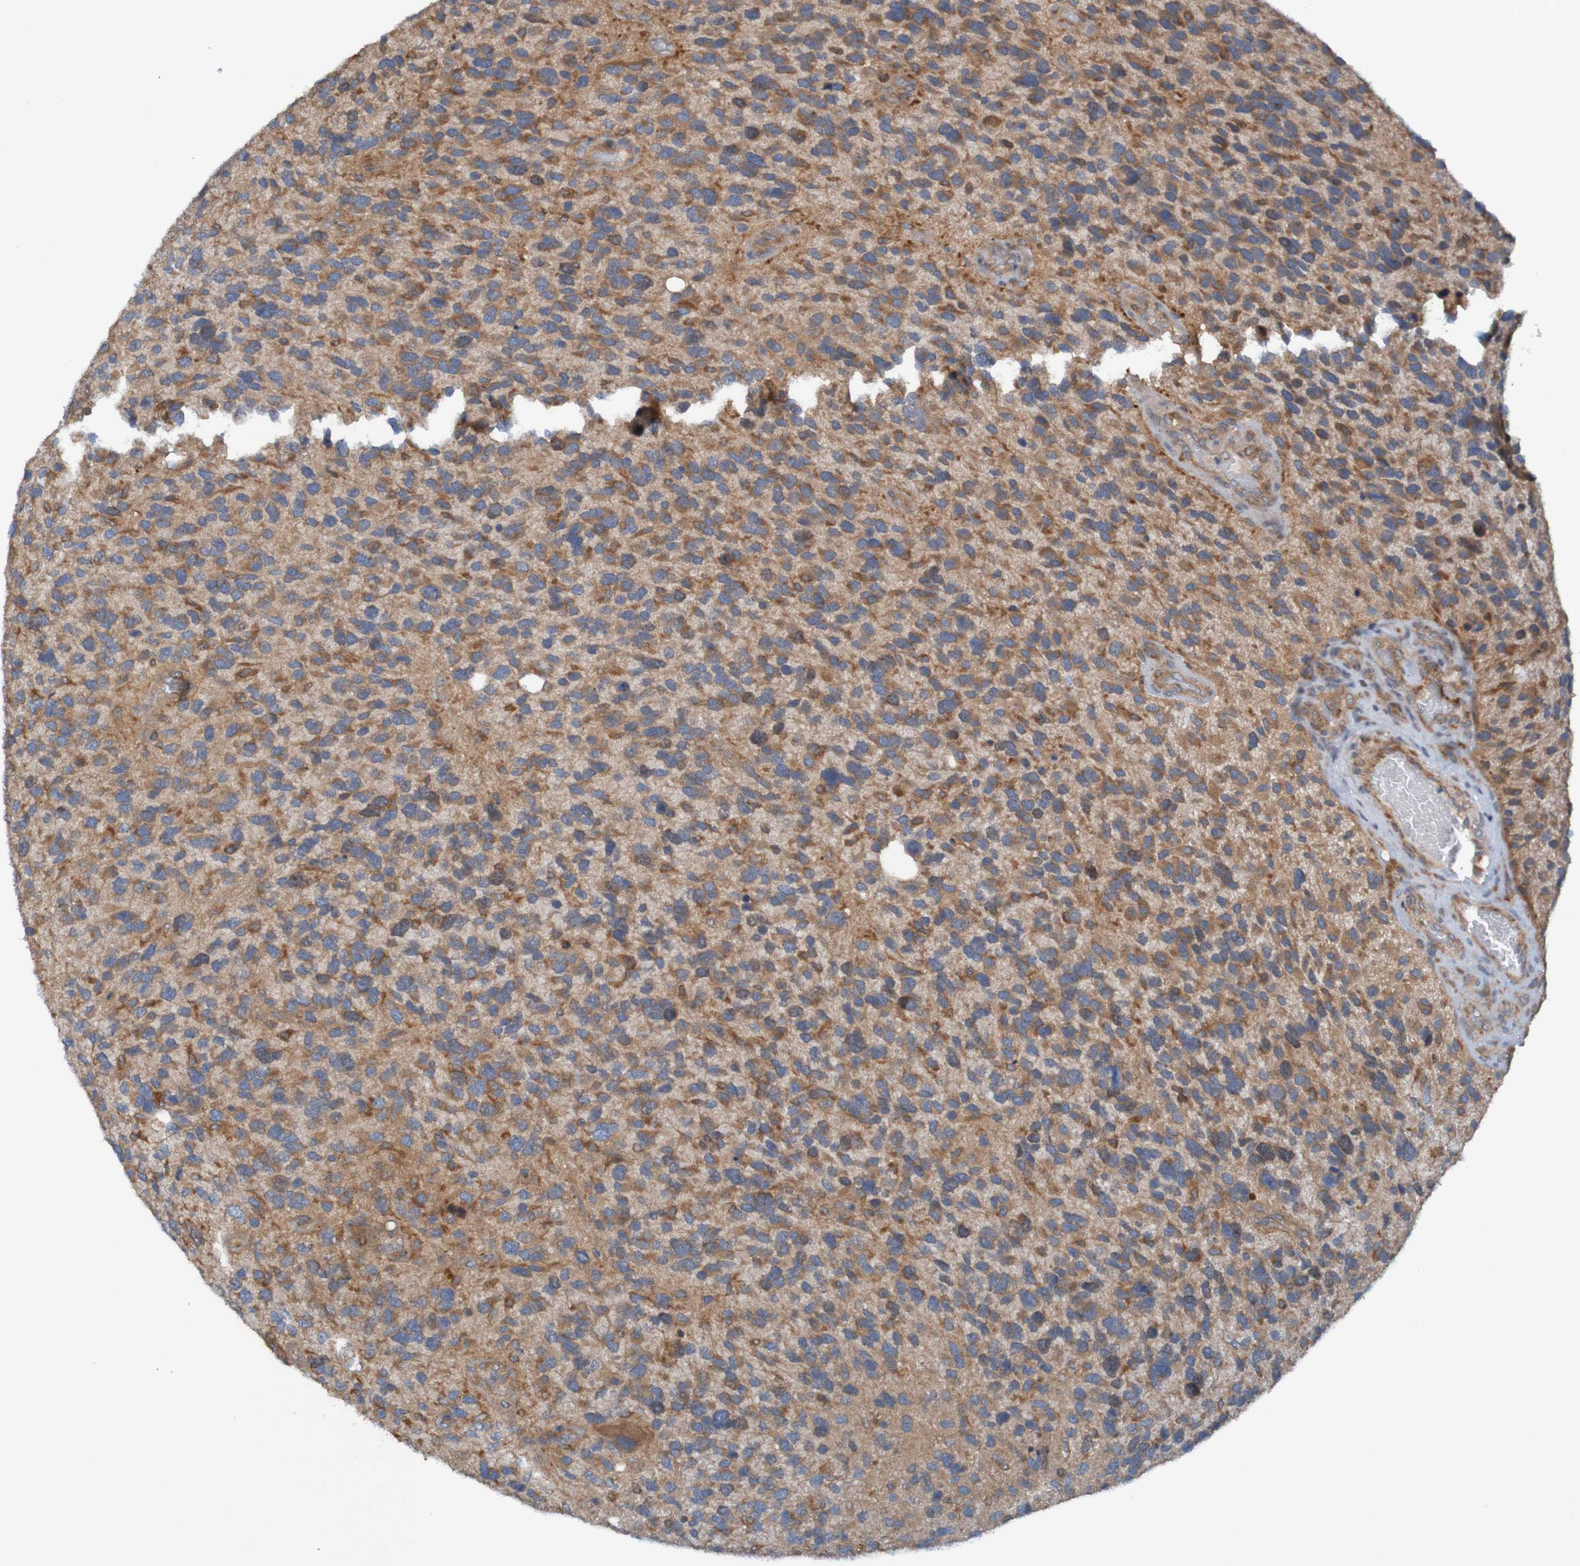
{"staining": {"intensity": "moderate", "quantity": ">75%", "location": "cytoplasmic/membranous"}, "tissue": "glioma", "cell_type": "Tumor cells", "image_type": "cancer", "snomed": [{"axis": "morphology", "description": "Glioma, malignant, High grade"}, {"axis": "topography", "description": "Brain"}], "caption": "Malignant glioma (high-grade) was stained to show a protein in brown. There is medium levels of moderate cytoplasmic/membranous positivity in approximately >75% of tumor cells. (DAB (3,3'-diaminobenzidine) IHC, brown staining for protein, blue staining for nuclei).", "gene": "DNAJC4", "patient": {"sex": "female", "age": 58}}